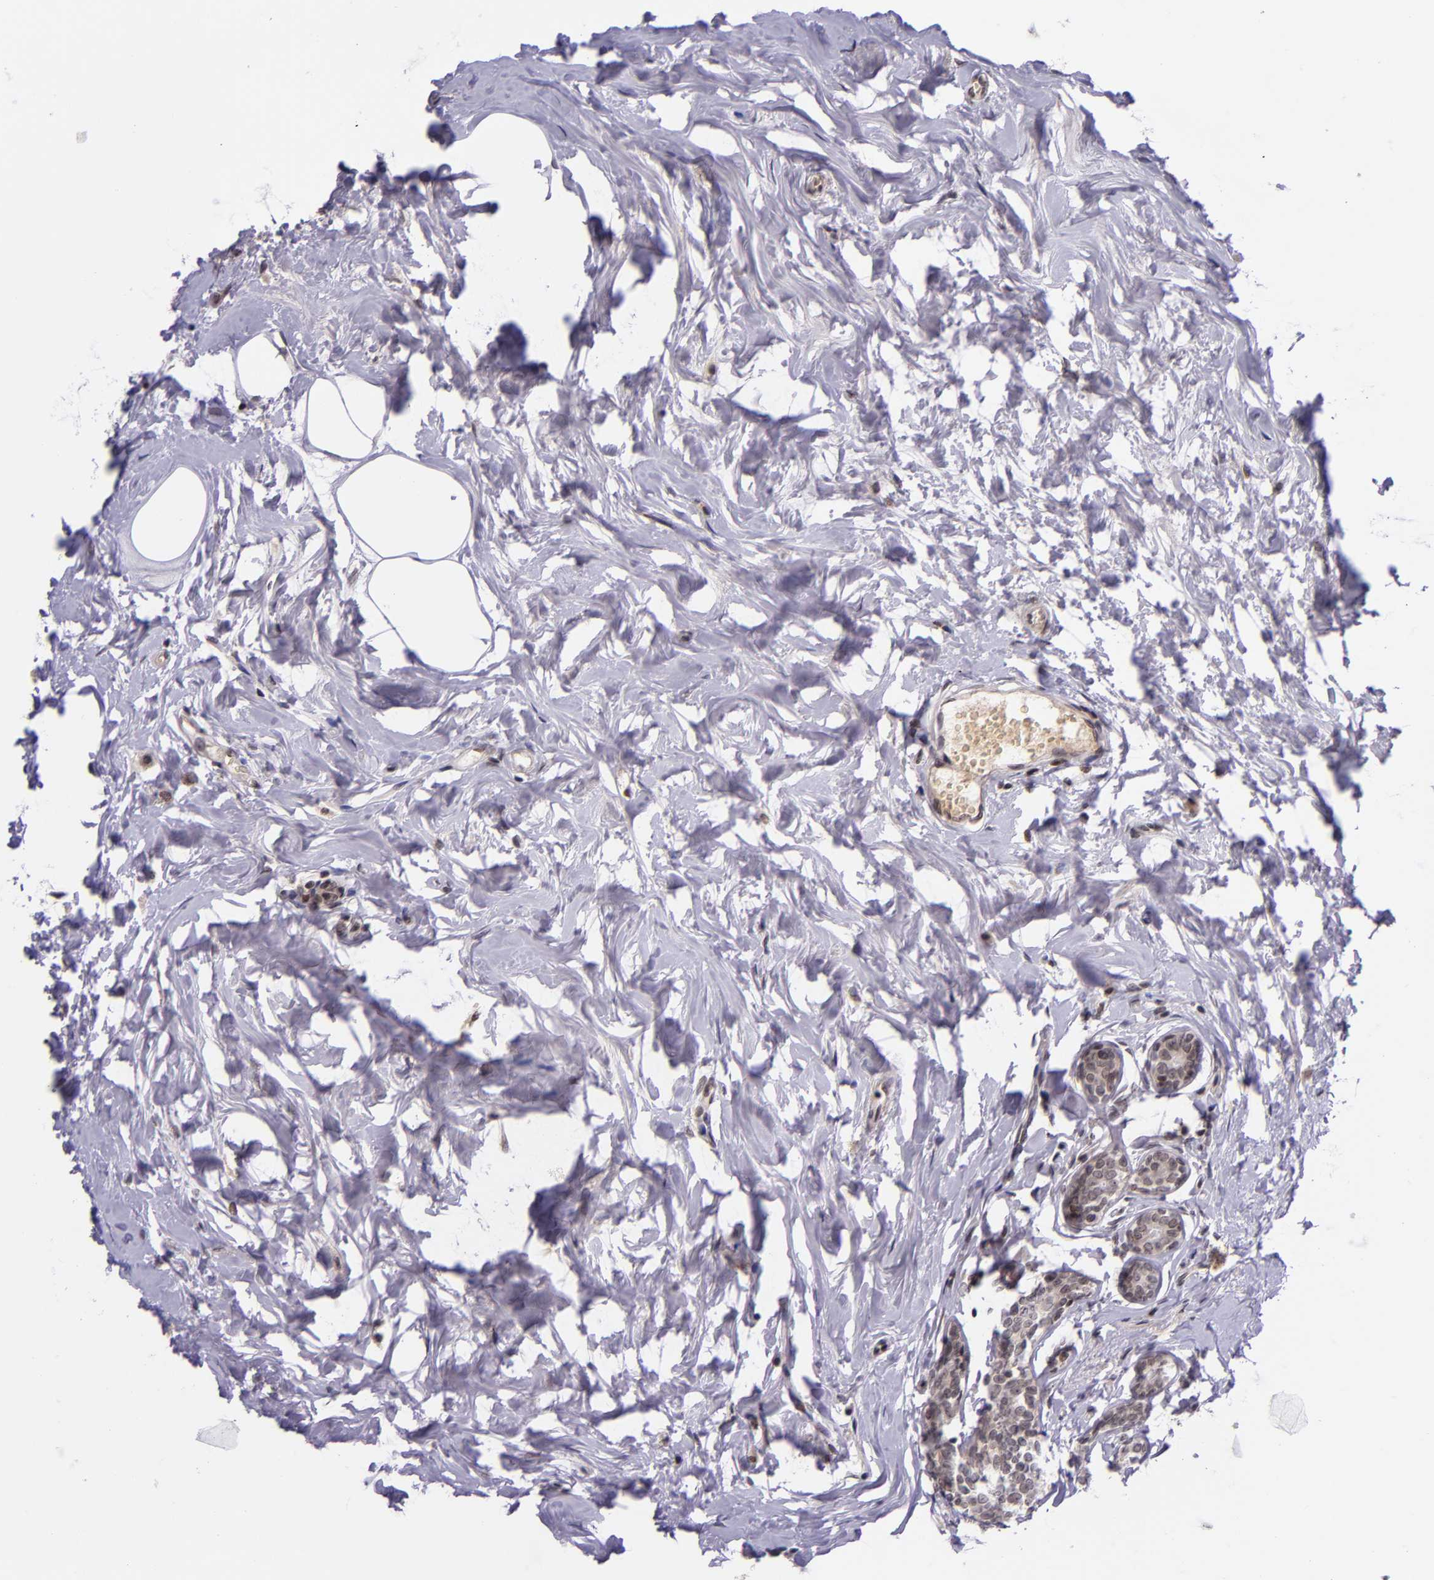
{"staining": {"intensity": "weak", "quantity": ">75%", "location": "cytoplasmic/membranous"}, "tissue": "breast cancer", "cell_type": "Tumor cells", "image_type": "cancer", "snomed": [{"axis": "morphology", "description": "Normal tissue, NOS"}, {"axis": "morphology", "description": "Duct carcinoma"}, {"axis": "topography", "description": "Breast"}], "caption": "Protein expression analysis of breast infiltrating ductal carcinoma demonstrates weak cytoplasmic/membranous staining in approximately >75% of tumor cells. The staining is performed using DAB (3,3'-diaminobenzidine) brown chromogen to label protein expression. The nuclei are counter-stained blue using hematoxylin.", "gene": "SELL", "patient": {"sex": "female", "age": 50}}